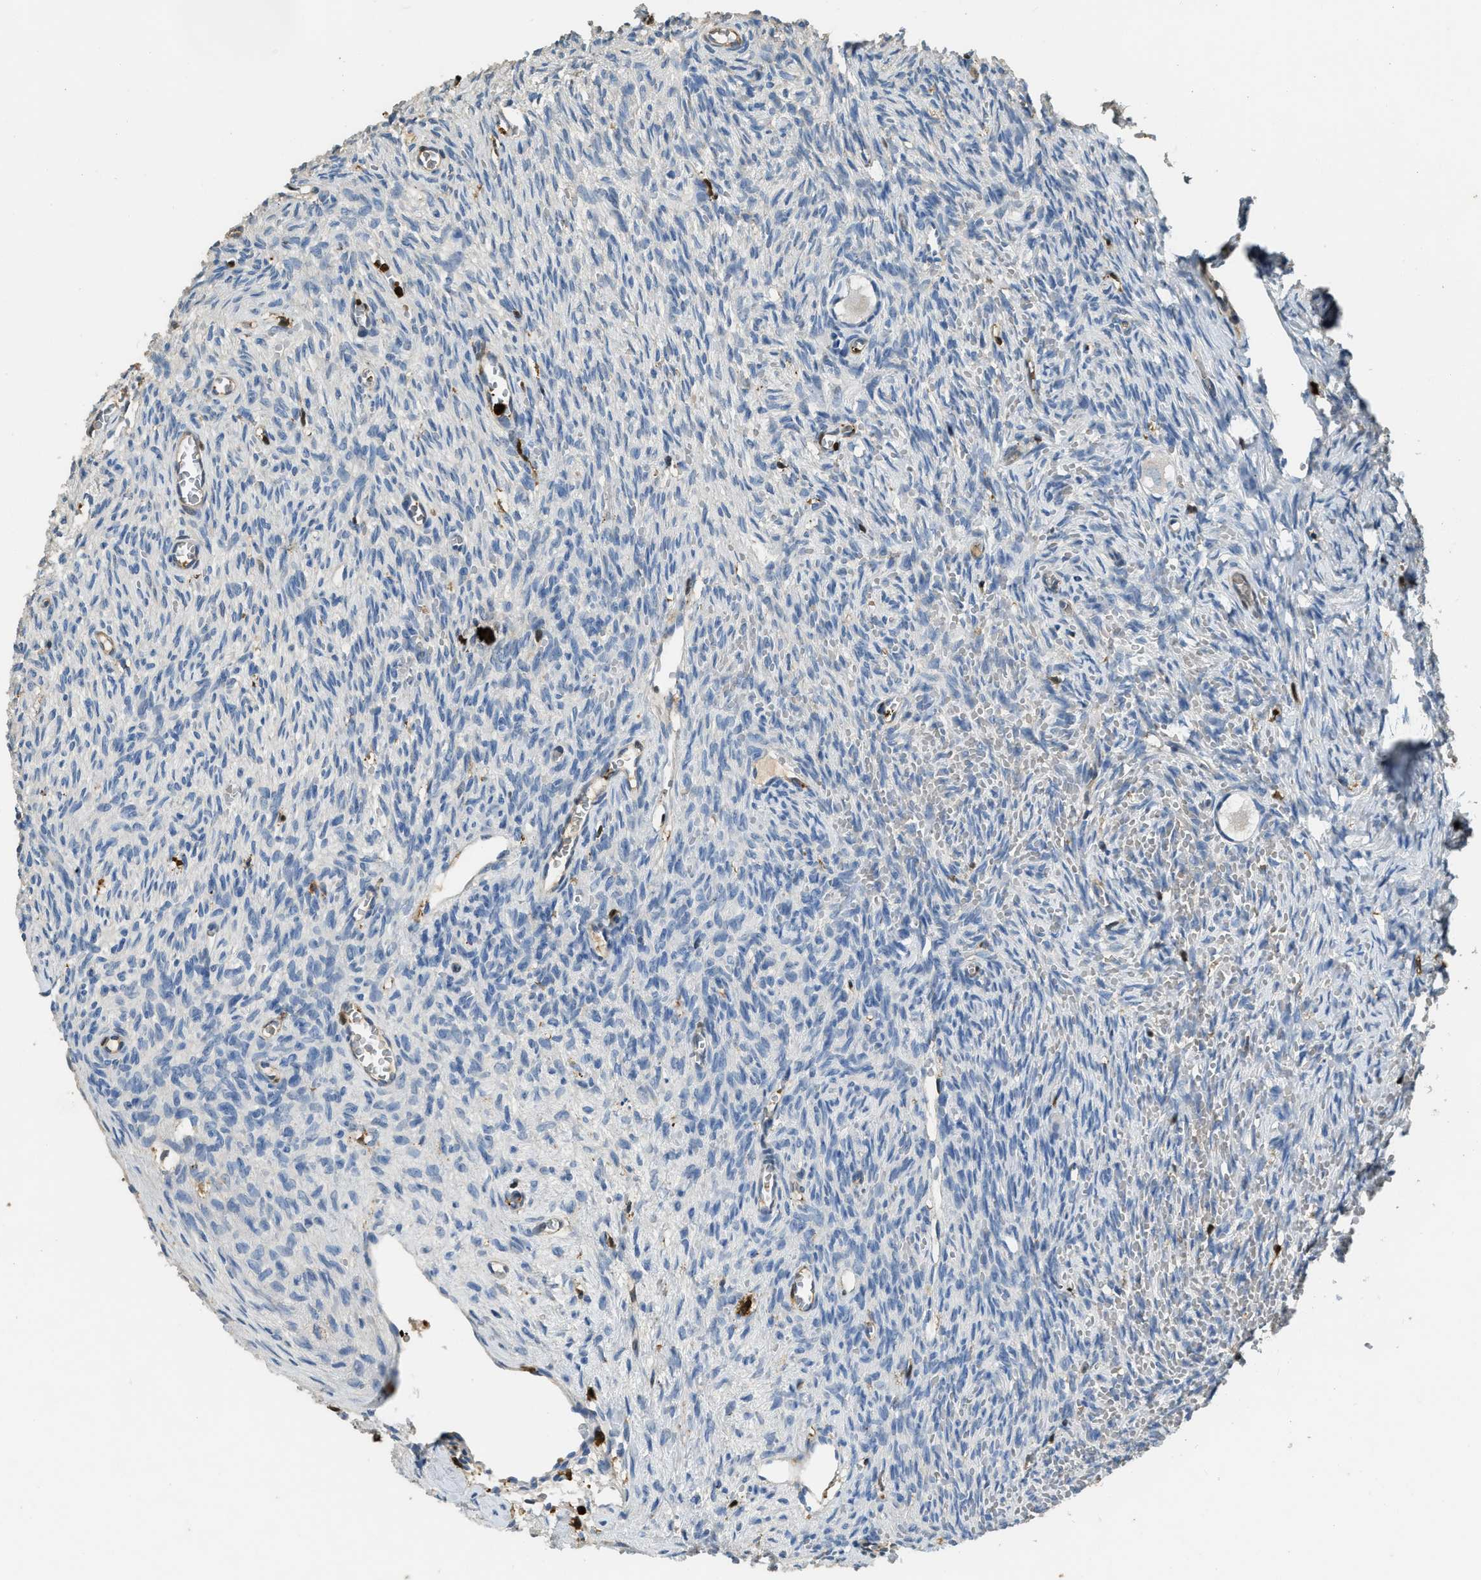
{"staining": {"intensity": "negative", "quantity": "none", "location": "none"}, "tissue": "ovary", "cell_type": "Follicle cells", "image_type": "normal", "snomed": [{"axis": "morphology", "description": "Normal tissue, NOS"}, {"axis": "topography", "description": "Ovary"}], "caption": "IHC histopathology image of normal human ovary stained for a protein (brown), which shows no staining in follicle cells. (DAB (3,3'-diaminobenzidine) immunohistochemistry, high magnification).", "gene": "ARHGDIB", "patient": {"sex": "female", "age": 27}}